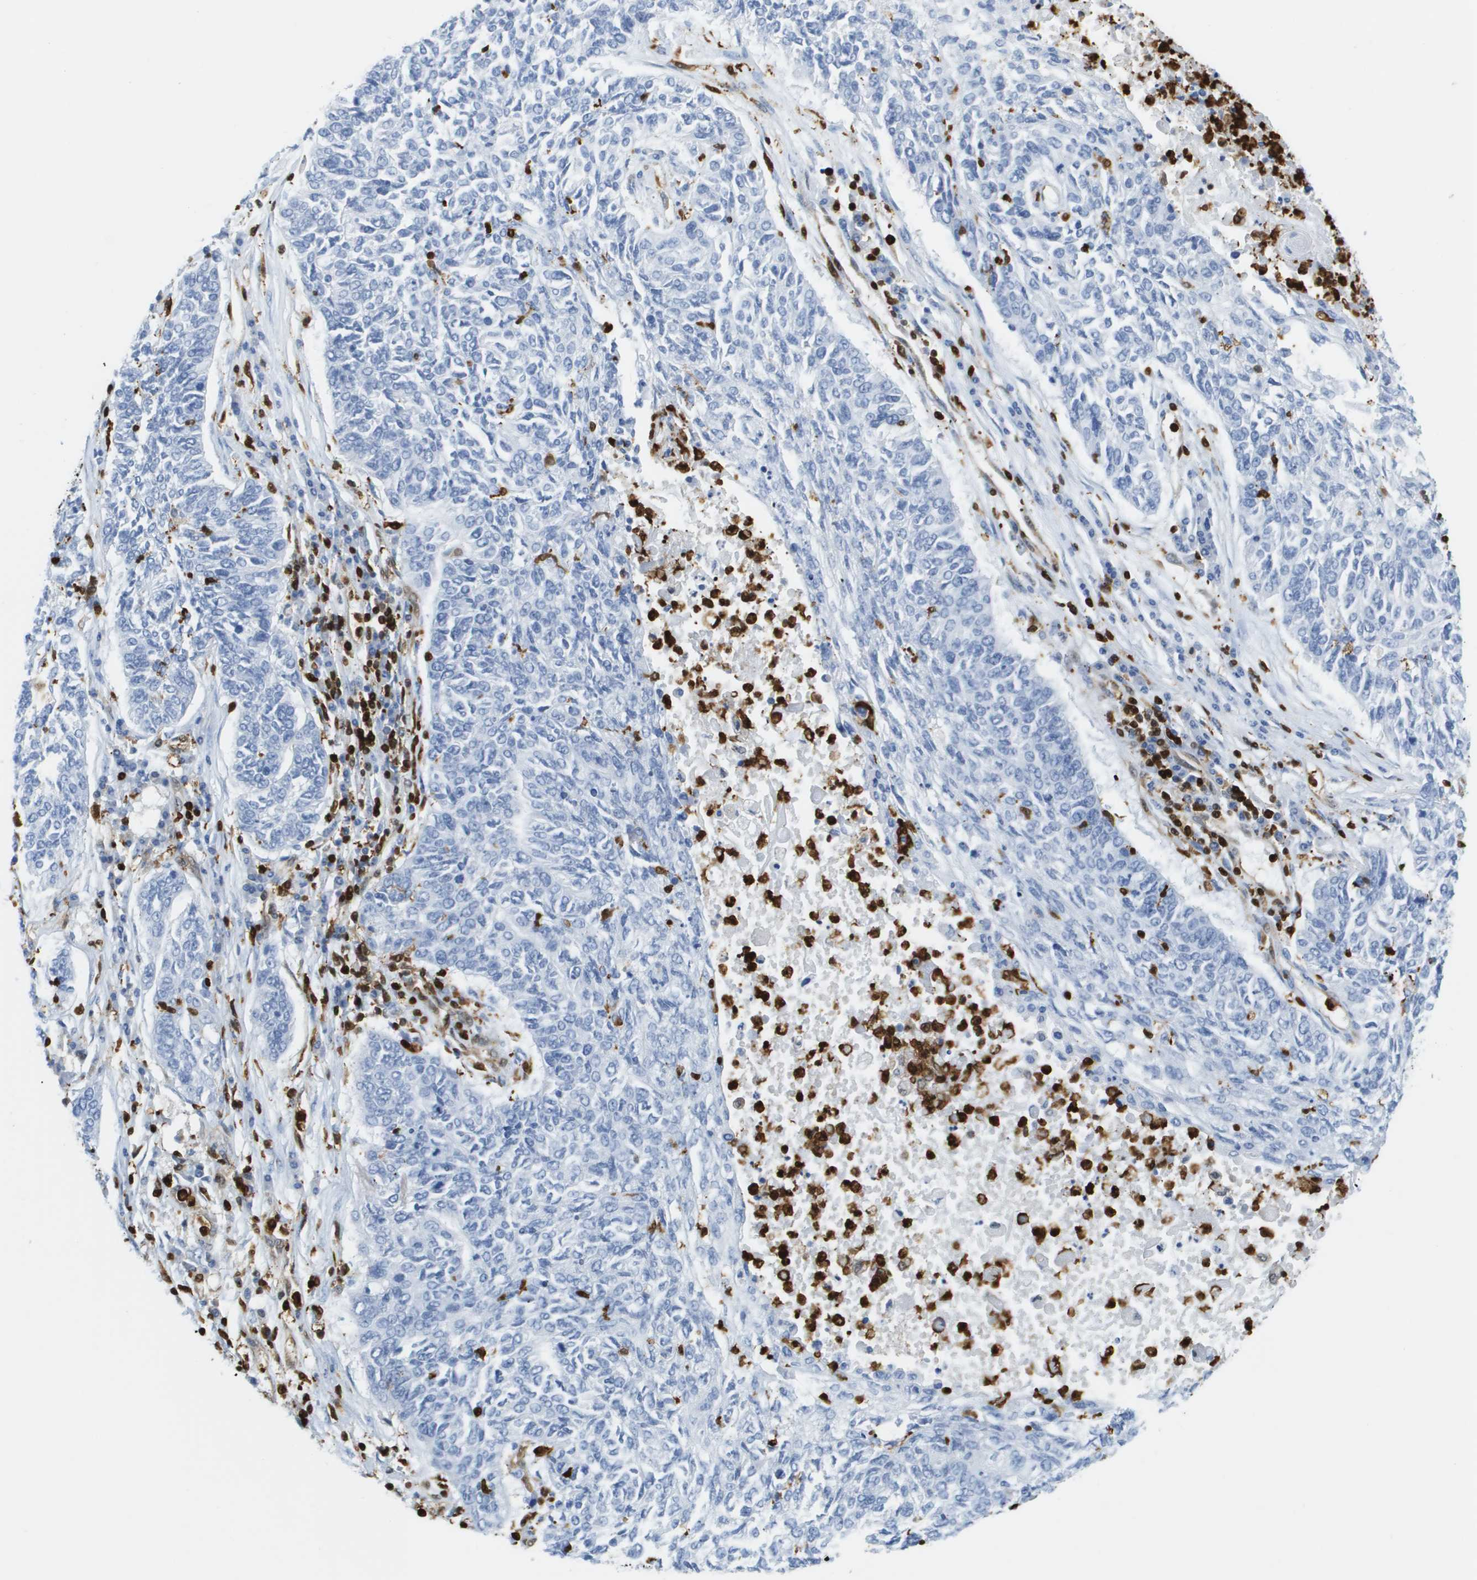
{"staining": {"intensity": "negative", "quantity": "none", "location": "none"}, "tissue": "lung cancer", "cell_type": "Tumor cells", "image_type": "cancer", "snomed": [{"axis": "morphology", "description": "Normal tissue, NOS"}, {"axis": "morphology", "description": "Squamous cell carcinoma, NOS"}, {"axis": "topography", "description": "Cartilage tissue"}, {"axis": "topography", "description": "Bronchus"}, {"axis": "topography", "description": "Lung"}], "caption": "Immunohistochemical staining of lung squamous cell carcinoma reveals no significant positivity in tumor cells.", "gene": "DOCK5", "patient": {"sex": "female", "age": 49}}